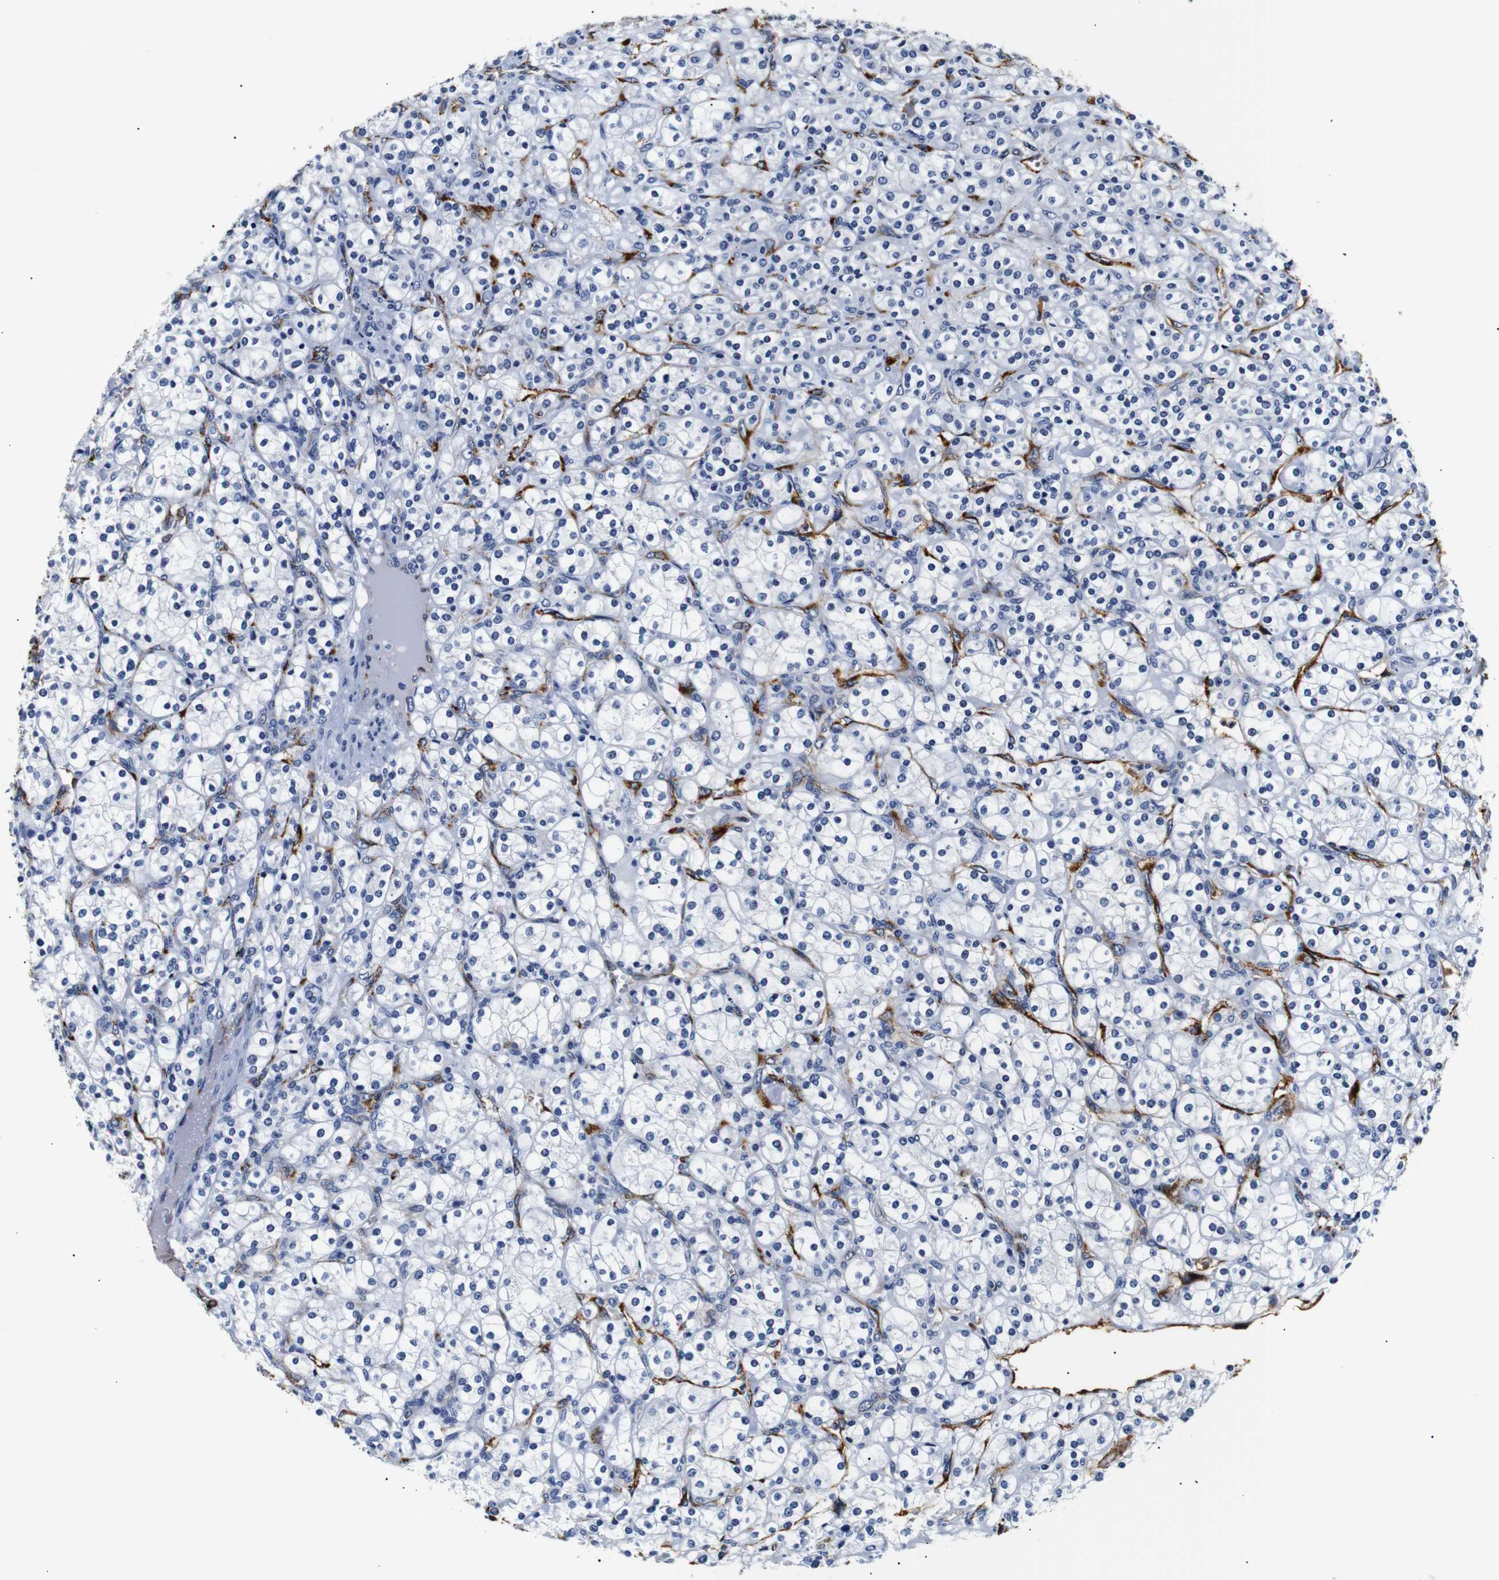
{"staining": {"intensity": "negative", "quantity": "none", "location": "none"}, "tissue": "renal cancer", "cell_type": "Tumor cells", "image_type": "cancer", "snomed": [{"axis": "morphology", "description": "Adenocarcinoma, NOS"}, {"axis": "topography", "description": "Kidney"}], "caption": "An immunohistochemistry (IHC) histopathology image of renal adenocarcinoma is shown. There is no staining in tumor cells of renal adenocarcinoma.", "gene": "MUC4", "patient": {"sex": "male", "age": 77}}